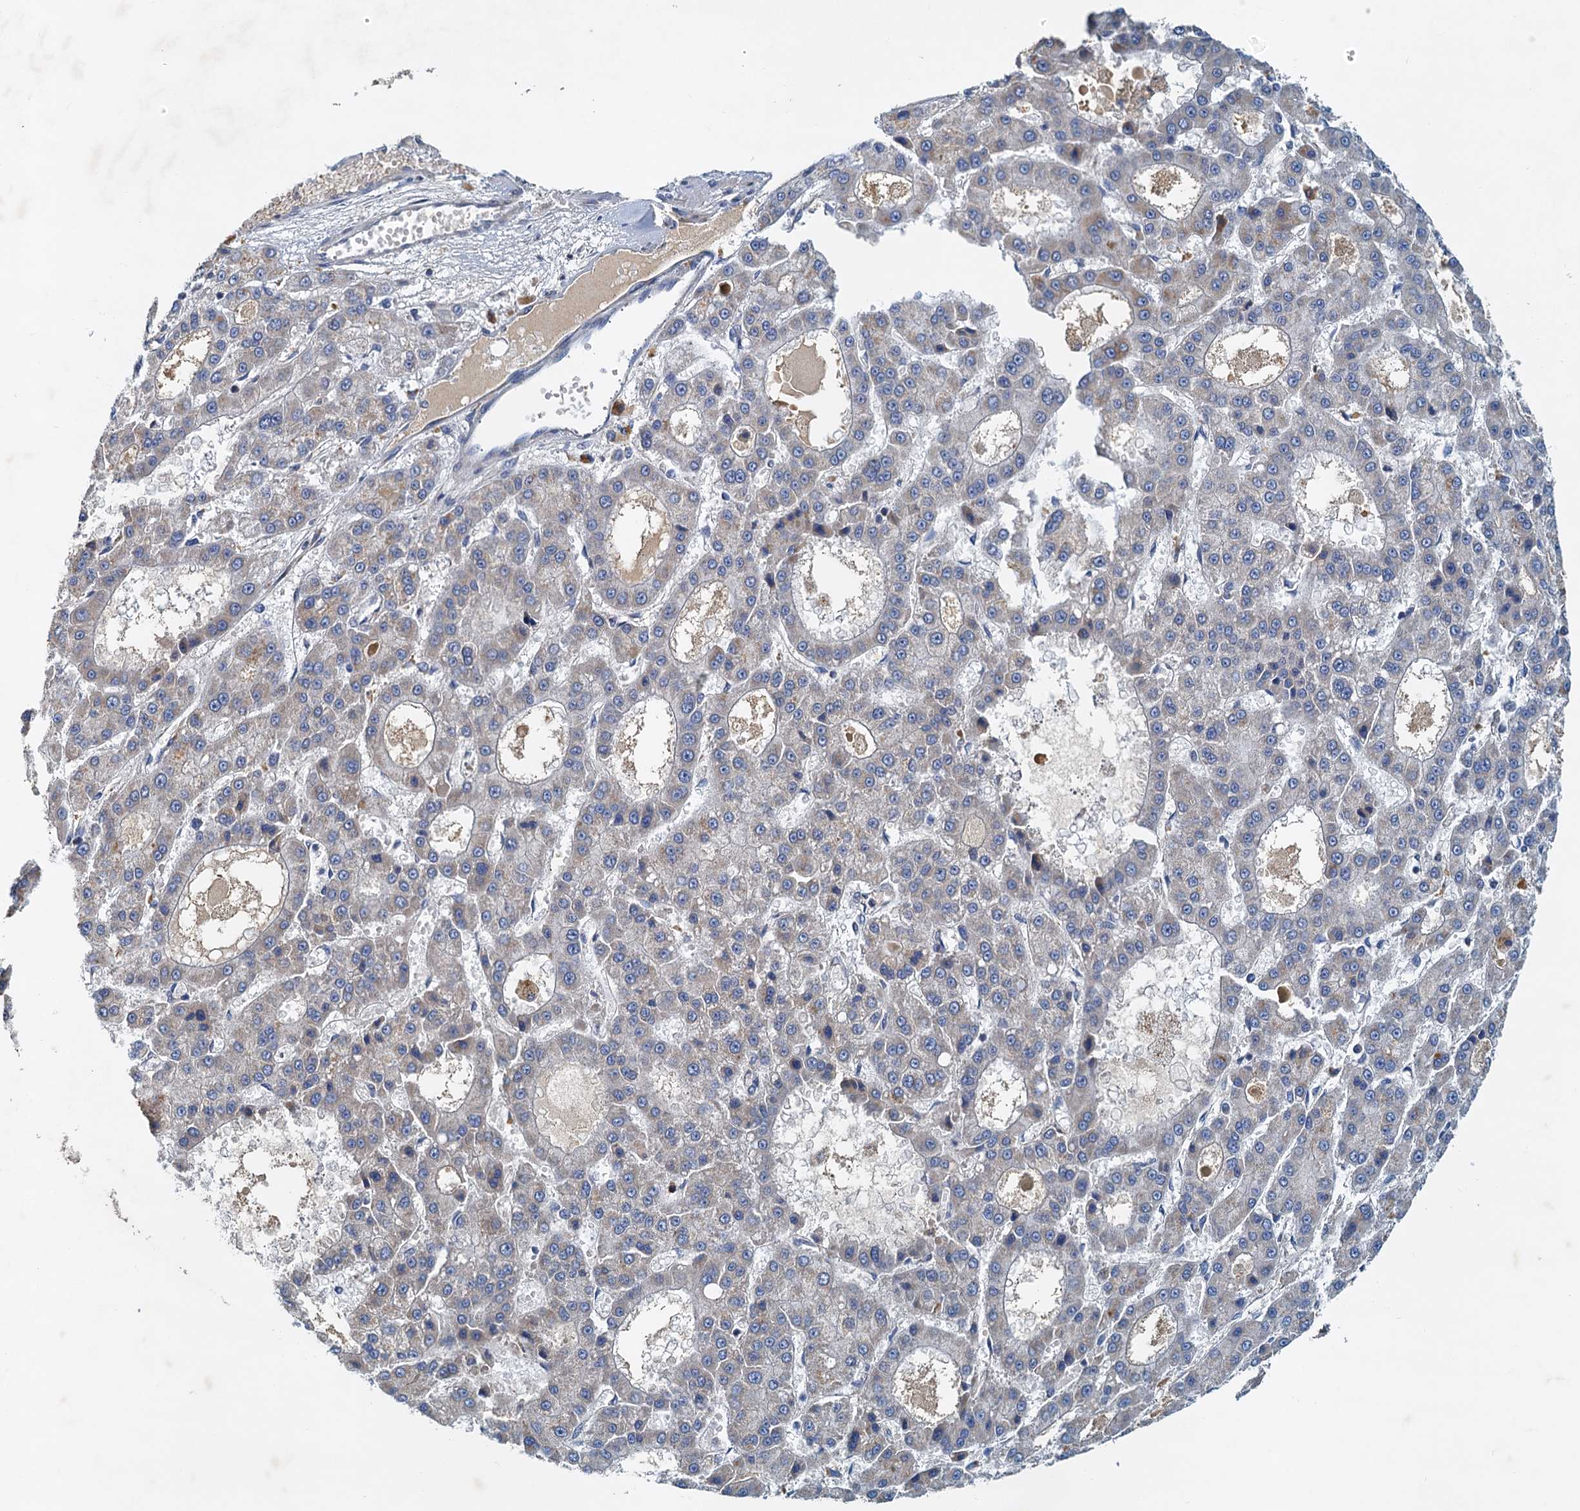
{"staining": {"intensity": "negative", "quantity": "none", "location": "none"}, "tissue": "liver cancer", "cell_type": "Tumor cells", "image_type": "cancer", "snomed": [{"axis": "morphology", "description": "Carcinoma, Hepatocellular, NOS"}, {"axis": "topography", "description": "Liver"}], "caption": "Hepatocellular carcinoma (liver) stained for a protein using IHC displays no expression tumor cells.", "gene": "POC1A", "patient": {"sex": "male", "age": 70}}